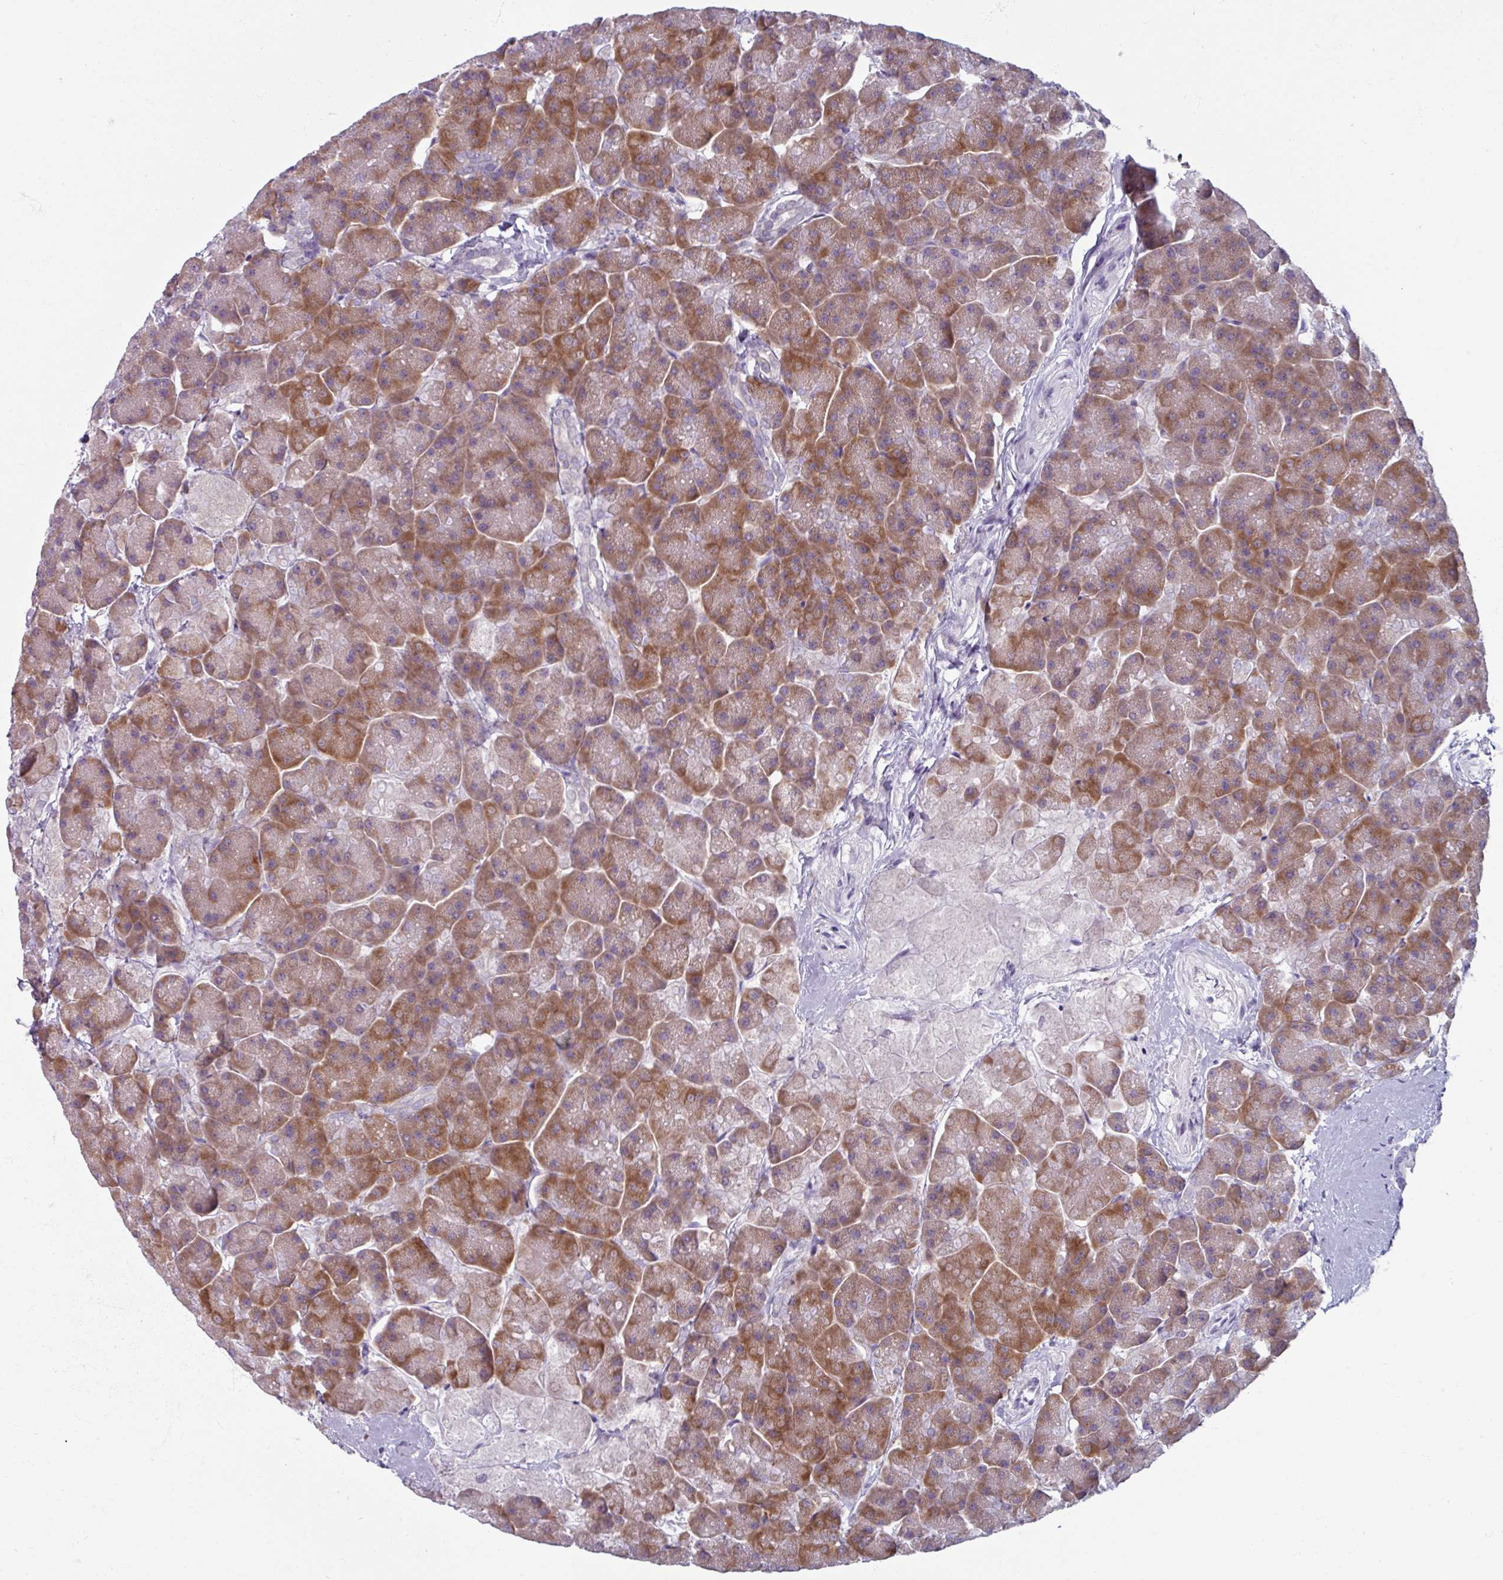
{"staining": {"intensity": "moderate", "quantity": ">75%", "location": "cytoplasmic/membranous"}, "tissue": "pancreas", "cell_type": "Exocrine glandular cells", "image_type": "normal", "snomed": [{"axis": "morphology", "description": "Normal tissue, NOS"}, {"axis": "topography", "description": "Pancreas"}, {"axis": "topography", "description": "Peripheral nerve tissue"}], "caption": "The histopathology image displays staining of unremarkable pancreas, revealing moderate cytoplasmic/membranous protein expression (brown color) within exocrine glandular cells. (brown staining indicates protein expression, while blue staining denotes nuclei).", "gene": "SMIM11", "patient": {"sex": "male", "age": 54}}